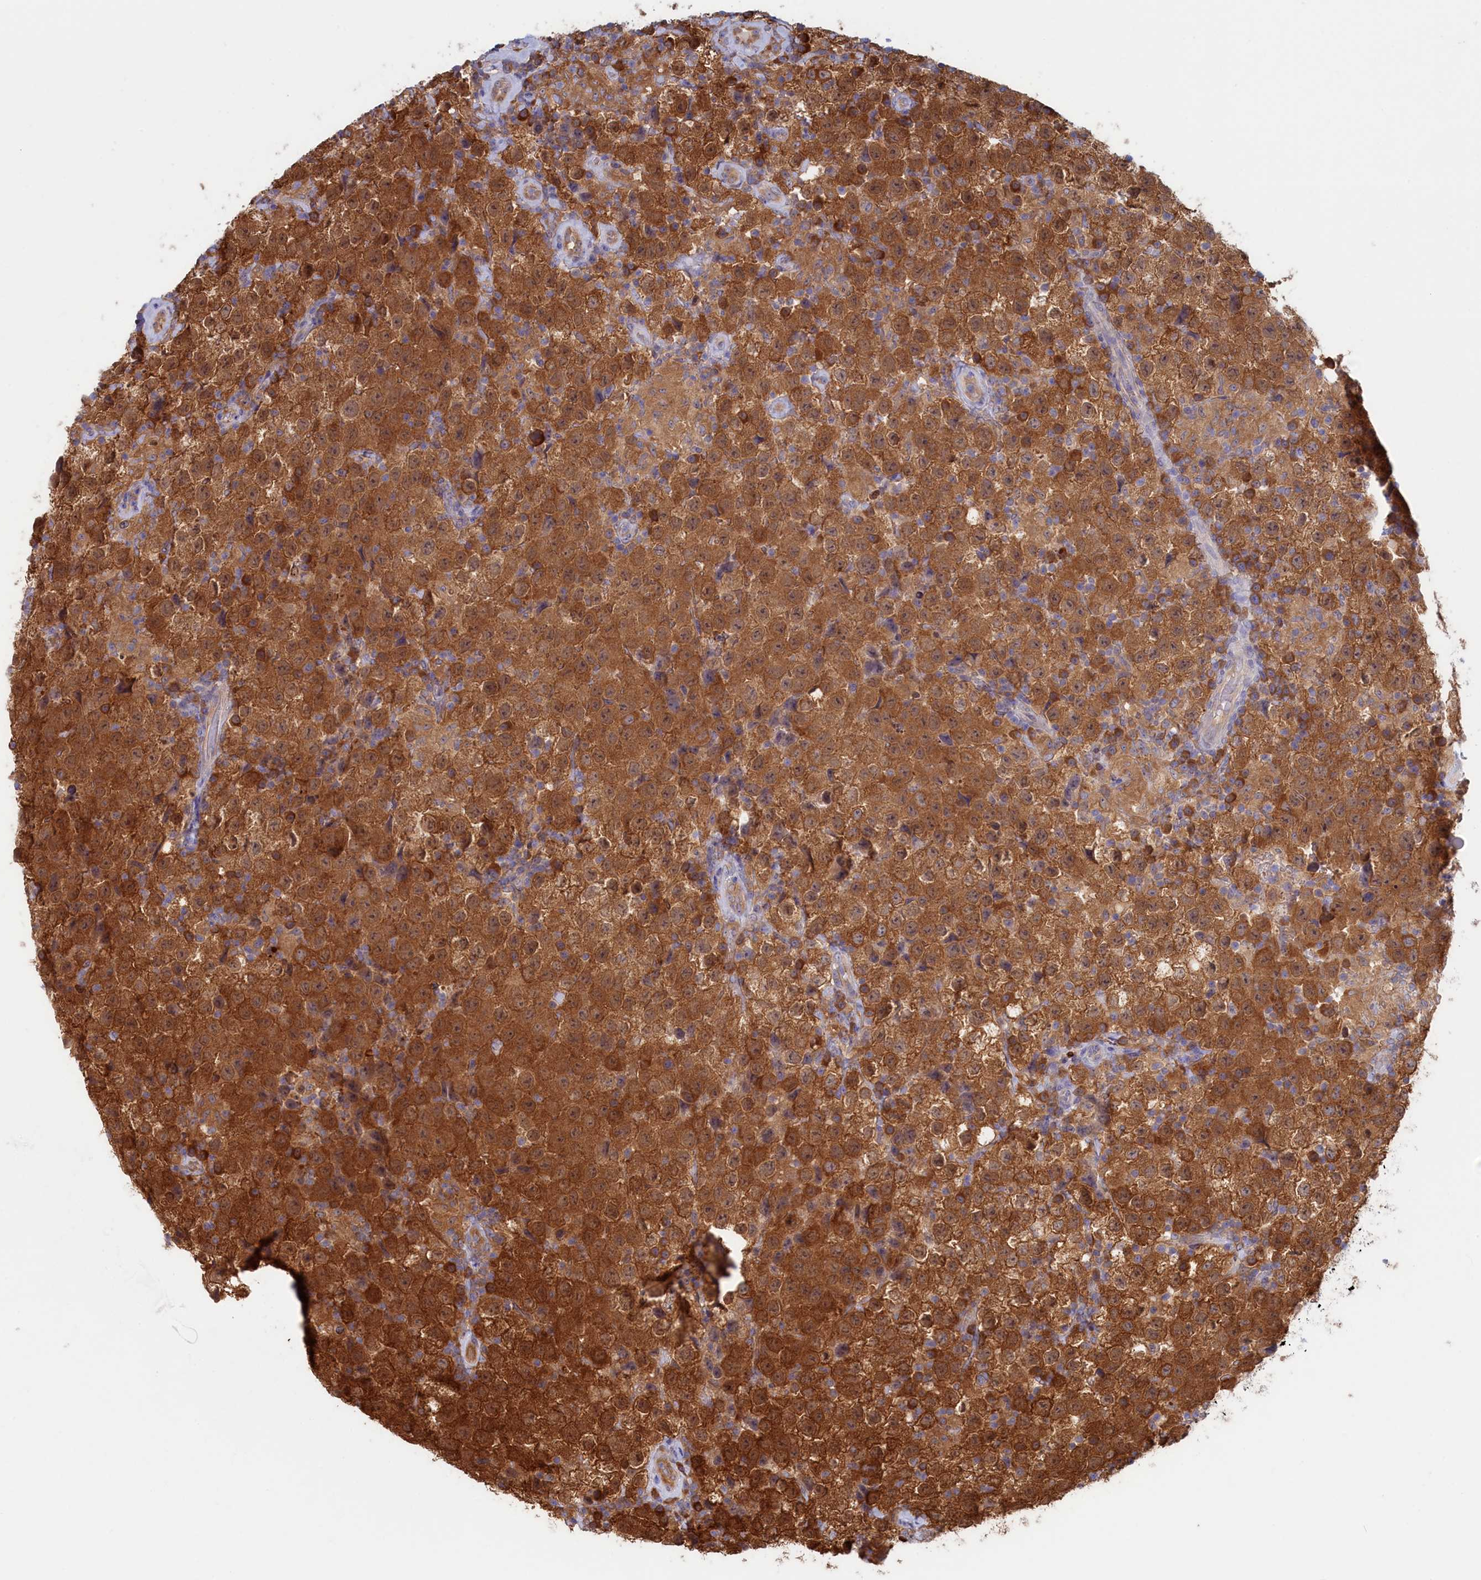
{"staining": {"intensity": "strong", "quantity": ">75%", "location": "cytoplasmic/membranous"}, "tissue": "testis cancer", "cell_type": "Tumor cells", "image_type": "cancer", "snomed": [{"axis": "morphology", "description": "Seminoma, NOS"}, {"axis": "morphology", "description": "Carcinoma, Embryonal, NOS"}, {"axis": "topography", "description": "Testis"}], "caption": "There is high levels of strong cytoplasmic/membranous expression in tumor cells of embryonal carcinoma (testis), as demonstrated by immunohistochemical staining (brown color).", "gene": "SYNDIG1L", "patient": {"sex": "male", "age": 41}}